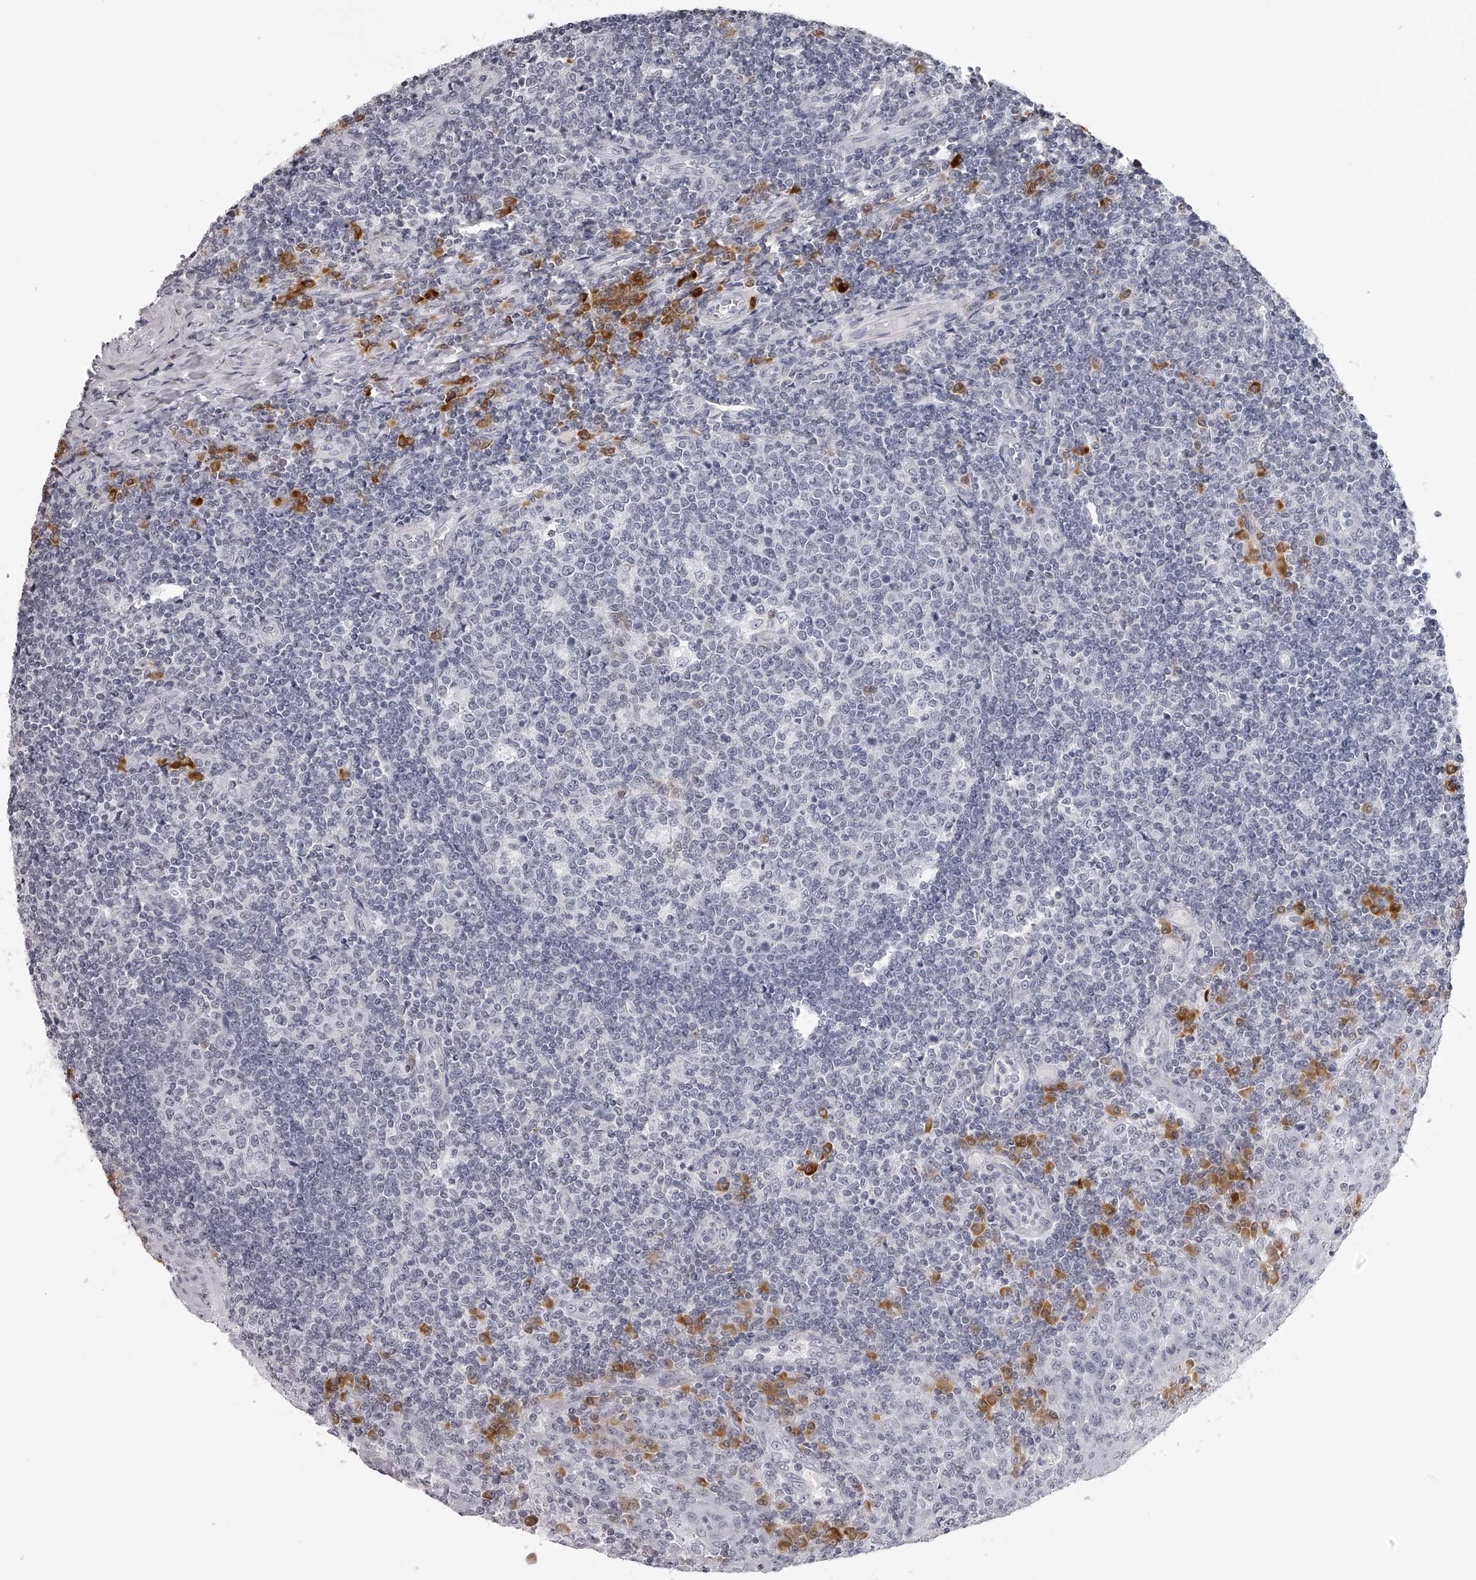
{"staining": {"intensity": "moderate", "quantity": "<25%", "location": "cytoplasmic/membranous"}, "tissue": "tonsil", "cell_type": "Germinal center cells", "image_type": "normal", "snomed": [{"axis": "morphology", "description": "Normal tissue, NOS"}, {"axis": "topography", "description": "Tonsil"}], "caption": "Protein expression analysis of benign tonsil displays moderate cytoplasmic/membranous positivity in approximately <25% of germinal center cells. The staining is performed using DAB brown chromogen to label protein expression. The nuclei are counter-stained blue using hematoxylin.", "gene": "SEC11C", "patient": {"sex": "female", "age": 19}}